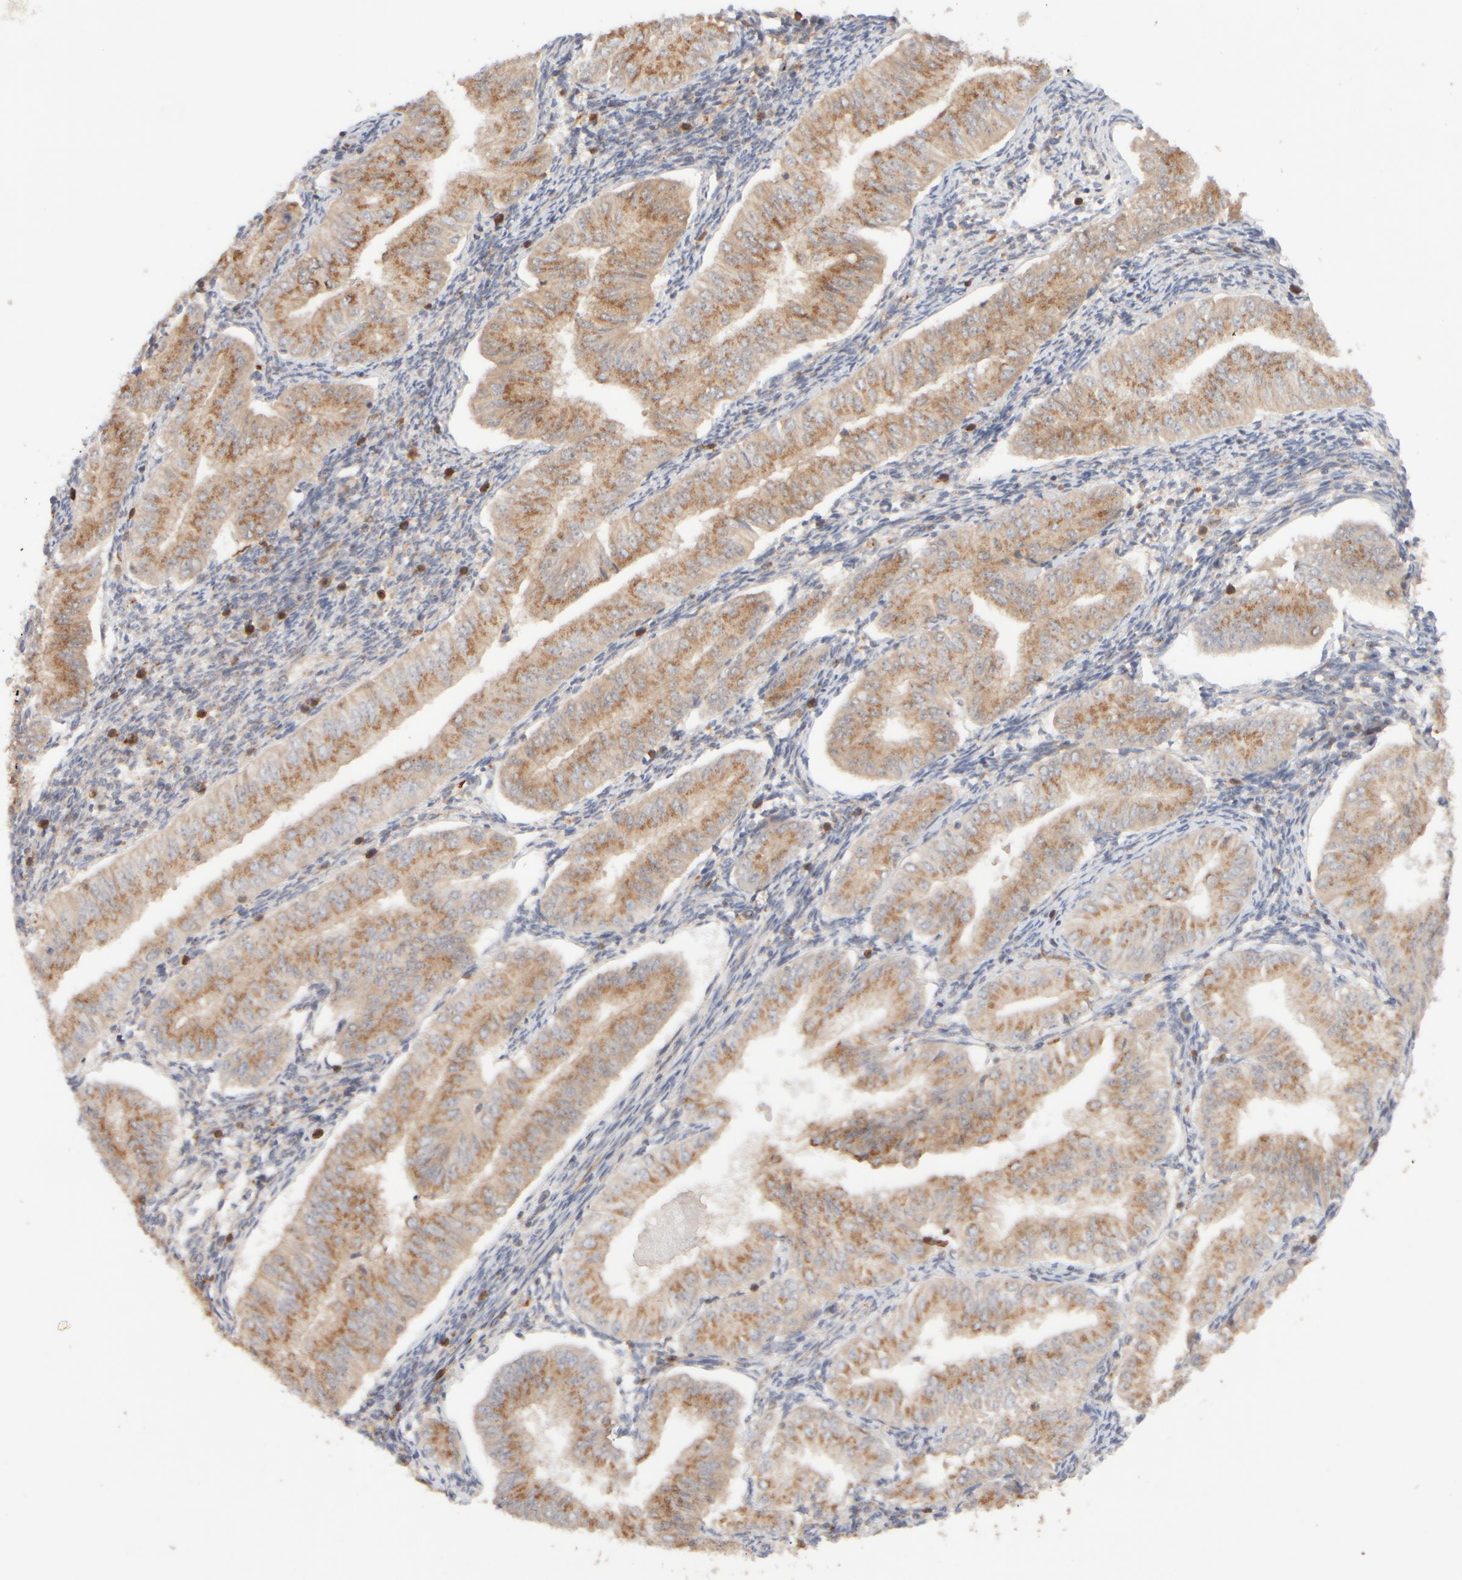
{"staining": {"intensity": "moderate", "quantity": ">75%", "location": "cytoplasmic/membranous"}, "tissue": "endometrial cancer", "cell_type": "Tumor cells", "image_type": "cancer", "snomed": [{"axis": "morphology", "description": "Normal tissue, NOS"}, {"axis": "morphology", "description": "Adenocarcinoma, NOS"}, {"axis": "topography", "description": "Endometrium"}], "caption": "Endometrial cancer (adenocarcinoma) stained with a protein marker displays moderate staining in tumor cells.", "gene": "RABEP1", "patient": {"sex": "female", "age": 53}}